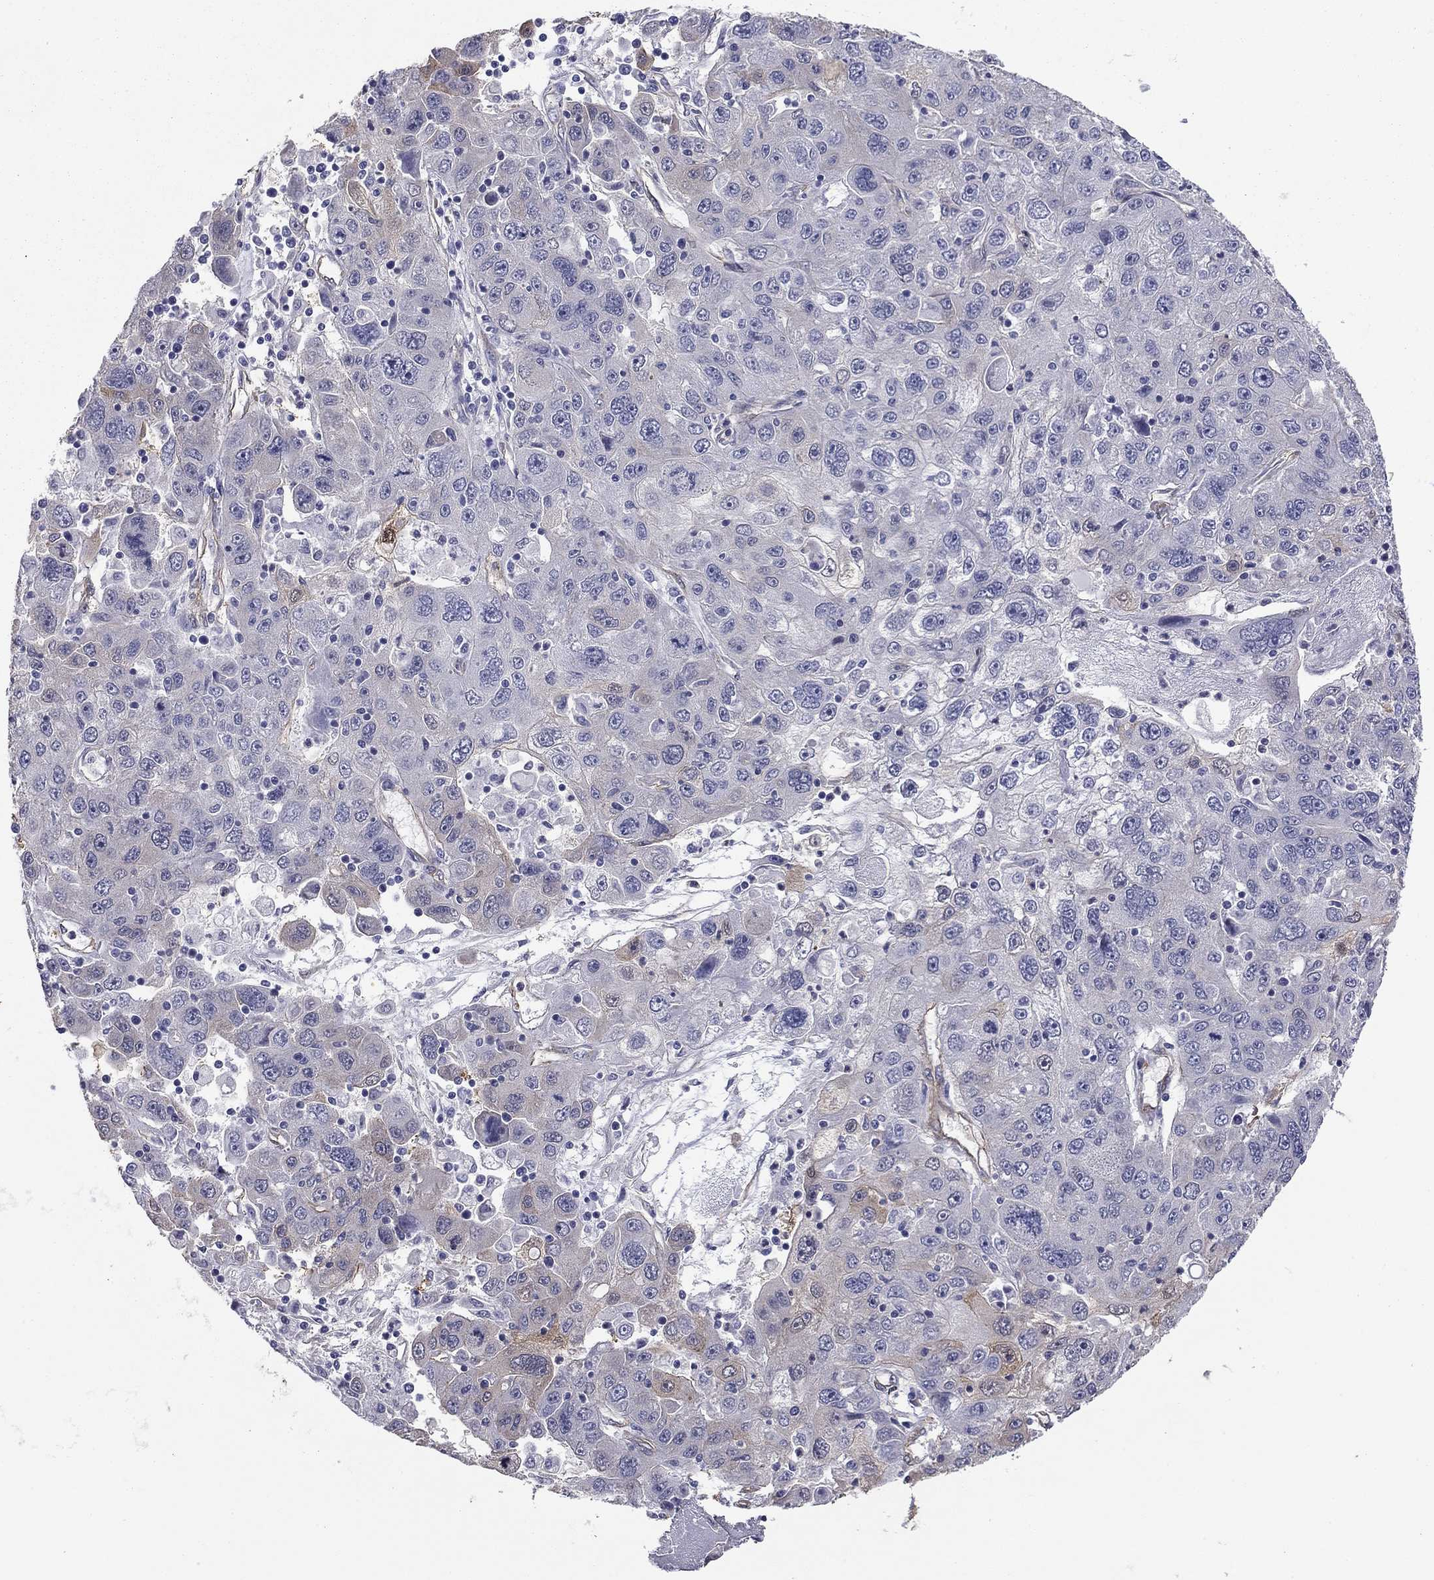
{"staining": {"intensity": "negative", "quantity": "none", "location": "none"}, "tissue": "stomach cancer", "cell_type": "Tumor cells", "image_type": "cancer", "snomed": [{"axis": "morphology", "description": "Adenocarcinoma, NOS"}, {"axis": "topography", "description": "Stomach"}], "caption": "Immunohistochemistry of human adenocarcinoma (stomach) exhibits no expression in tumor cells.", "gene": "TCHH", "patient": {"sex": "male", "age": 56}}